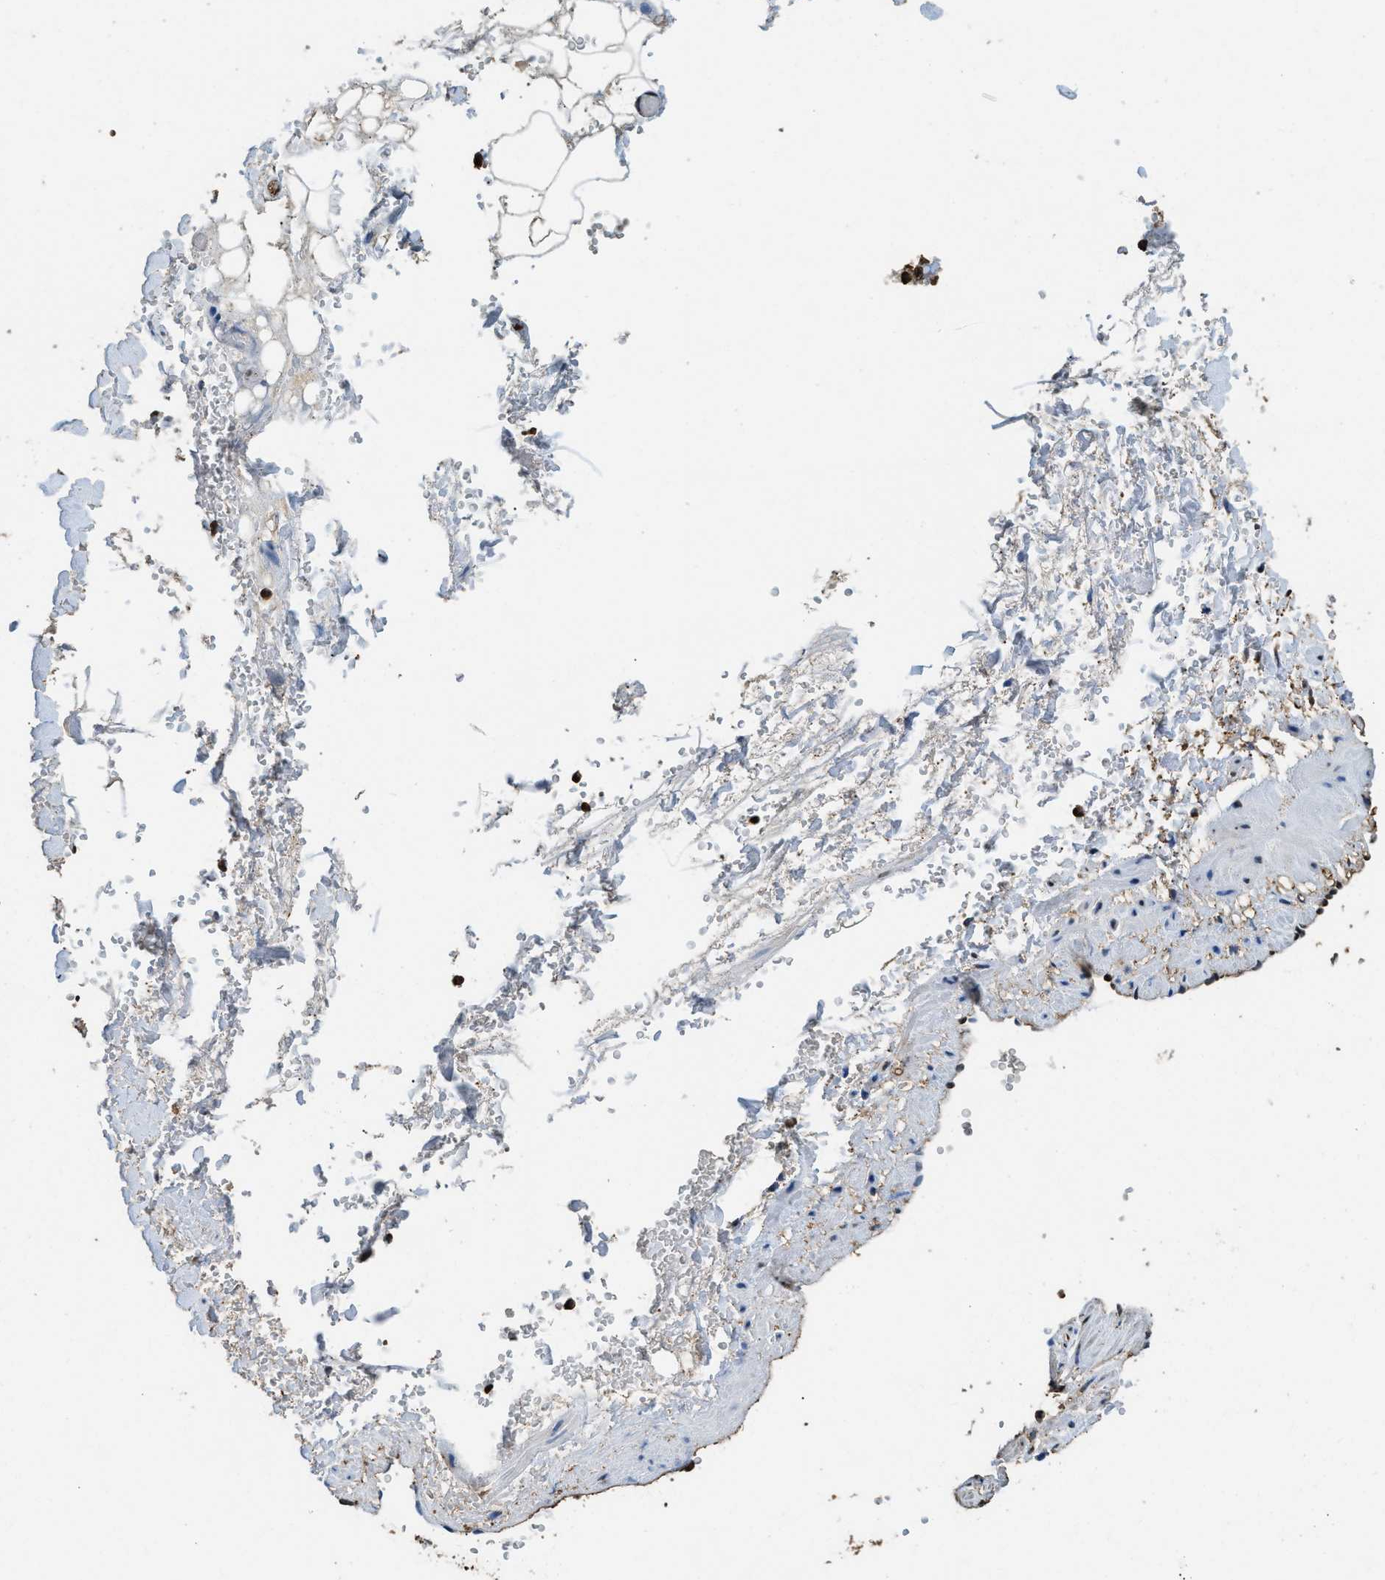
{"staining": {"intensity": "moderate", "quantity": ">75%", "location": "cytoplasmic/membranous,nuclear"}, "tissue": "adipose tissue", "cell_type": "Adipocytes", "image_type": "normal", "snomed": [{"axis": "morphology", "description": "Normal tissue, NOS"}, {"axis": "topography", "description": "Soft tissue"}, {"axis": "topography", "description": "Vascular tissue"}], "caption": "Immunohistochemical staining of normal adipose tissue reveals >75% levels of moderate cytoplasmic/membranous,nuclear protein staining in about >75% of adipocytes. Immunohistochemistry (ihc) stains the protein in brown and the nuclei are stained blue.", "gene": "GAPDH", "patient": {"sex": "female", "age": 35}}